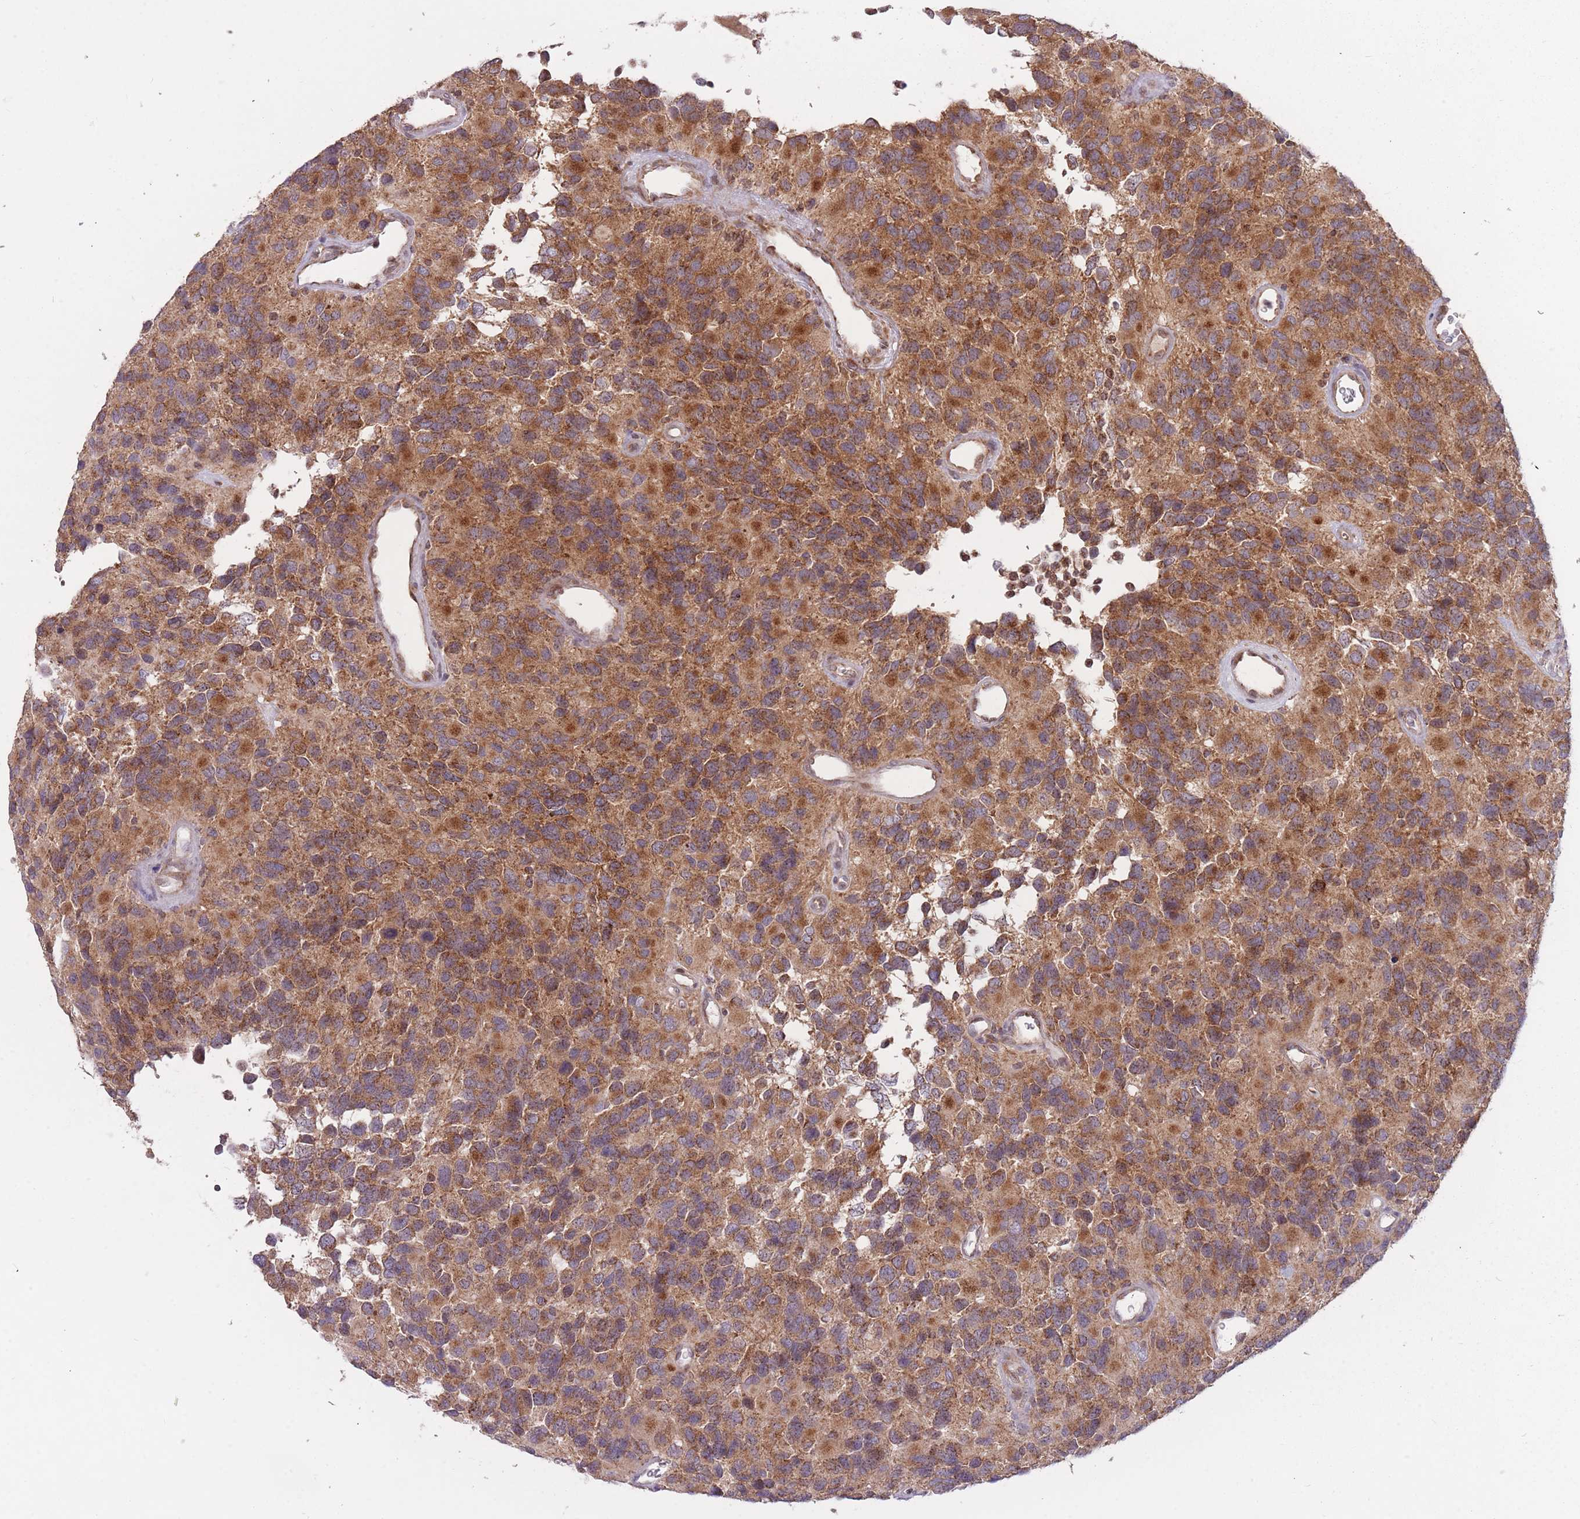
{"staining": {"intensity": "moderate", "quantity": ">75%", "location": "cytoplasmic/membranous"}, "tissue": "glioma", "cell_type": "Tumor cells", "image_type": "cancer", "snomed": [{"axis": "morphology", "description": "Glioma, malignant, High grade"}, {"axis": "topography", "description": "Brain"}], "caption": "Glioma stained with a protein marker reveals moderate staining in tumor cells.", "gene": "DPYSL4", "patient": {"sex": "male", "age": 77}}